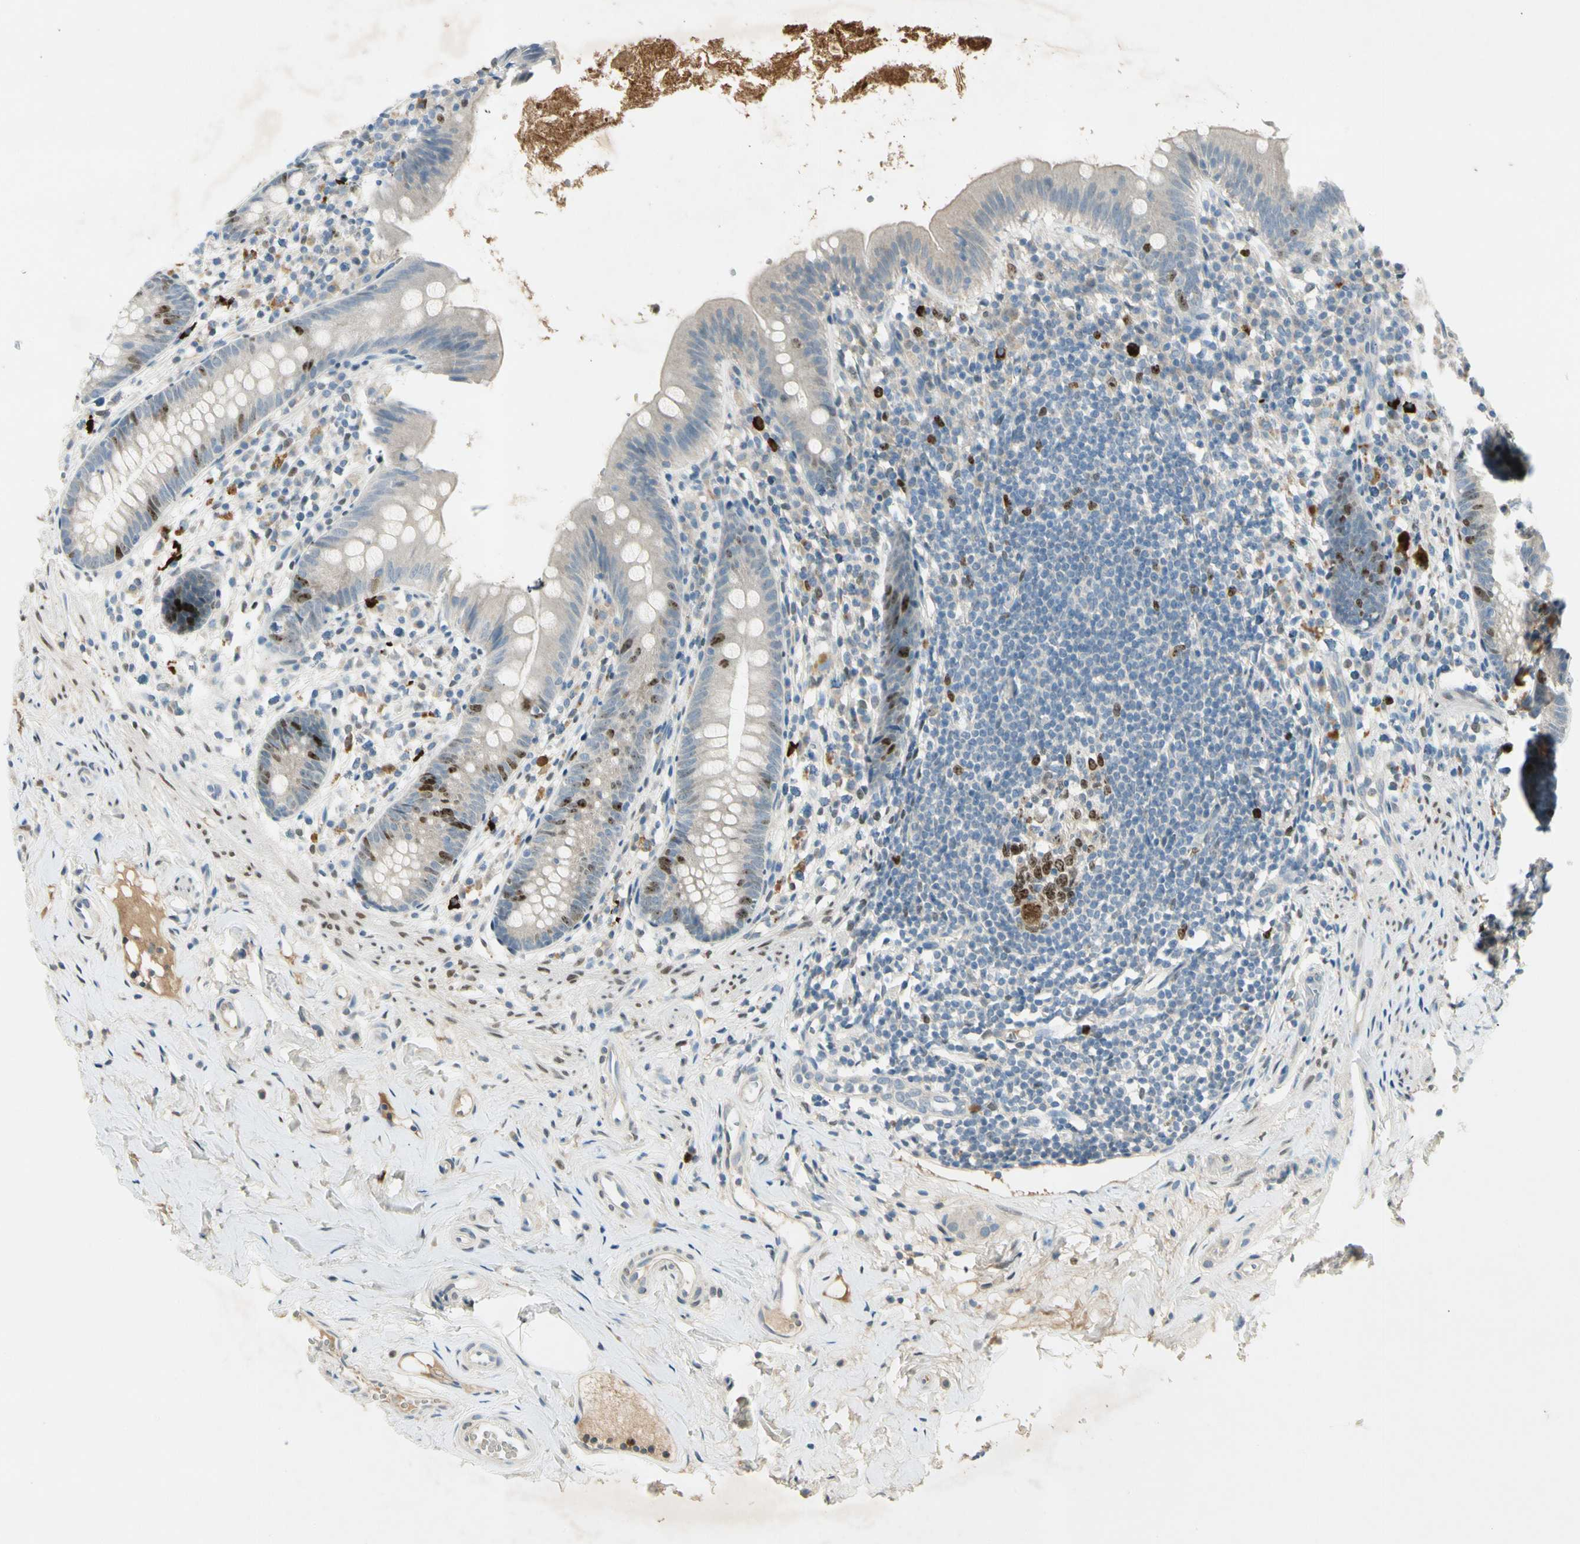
{"staining": {"intensity": "strong", "quantity": "<25%", "location": "nuclear"}, "tissue": "appendix", "cell_type": "Glandular cells", "image_type": "normal", "snomed": [{"axis": "morphology", "description": "Normal tissue, NOS"}, {"axis": "topography", "description": "Appendix"}], "caption": "Glandular cells demonstrate strong nuclear expression in about <25% of cells in benign appendix. (IHC, brightfield microscopy, high magnification).", "gene": "PITX1", "patient": {"sex": "male", "age": 52}}